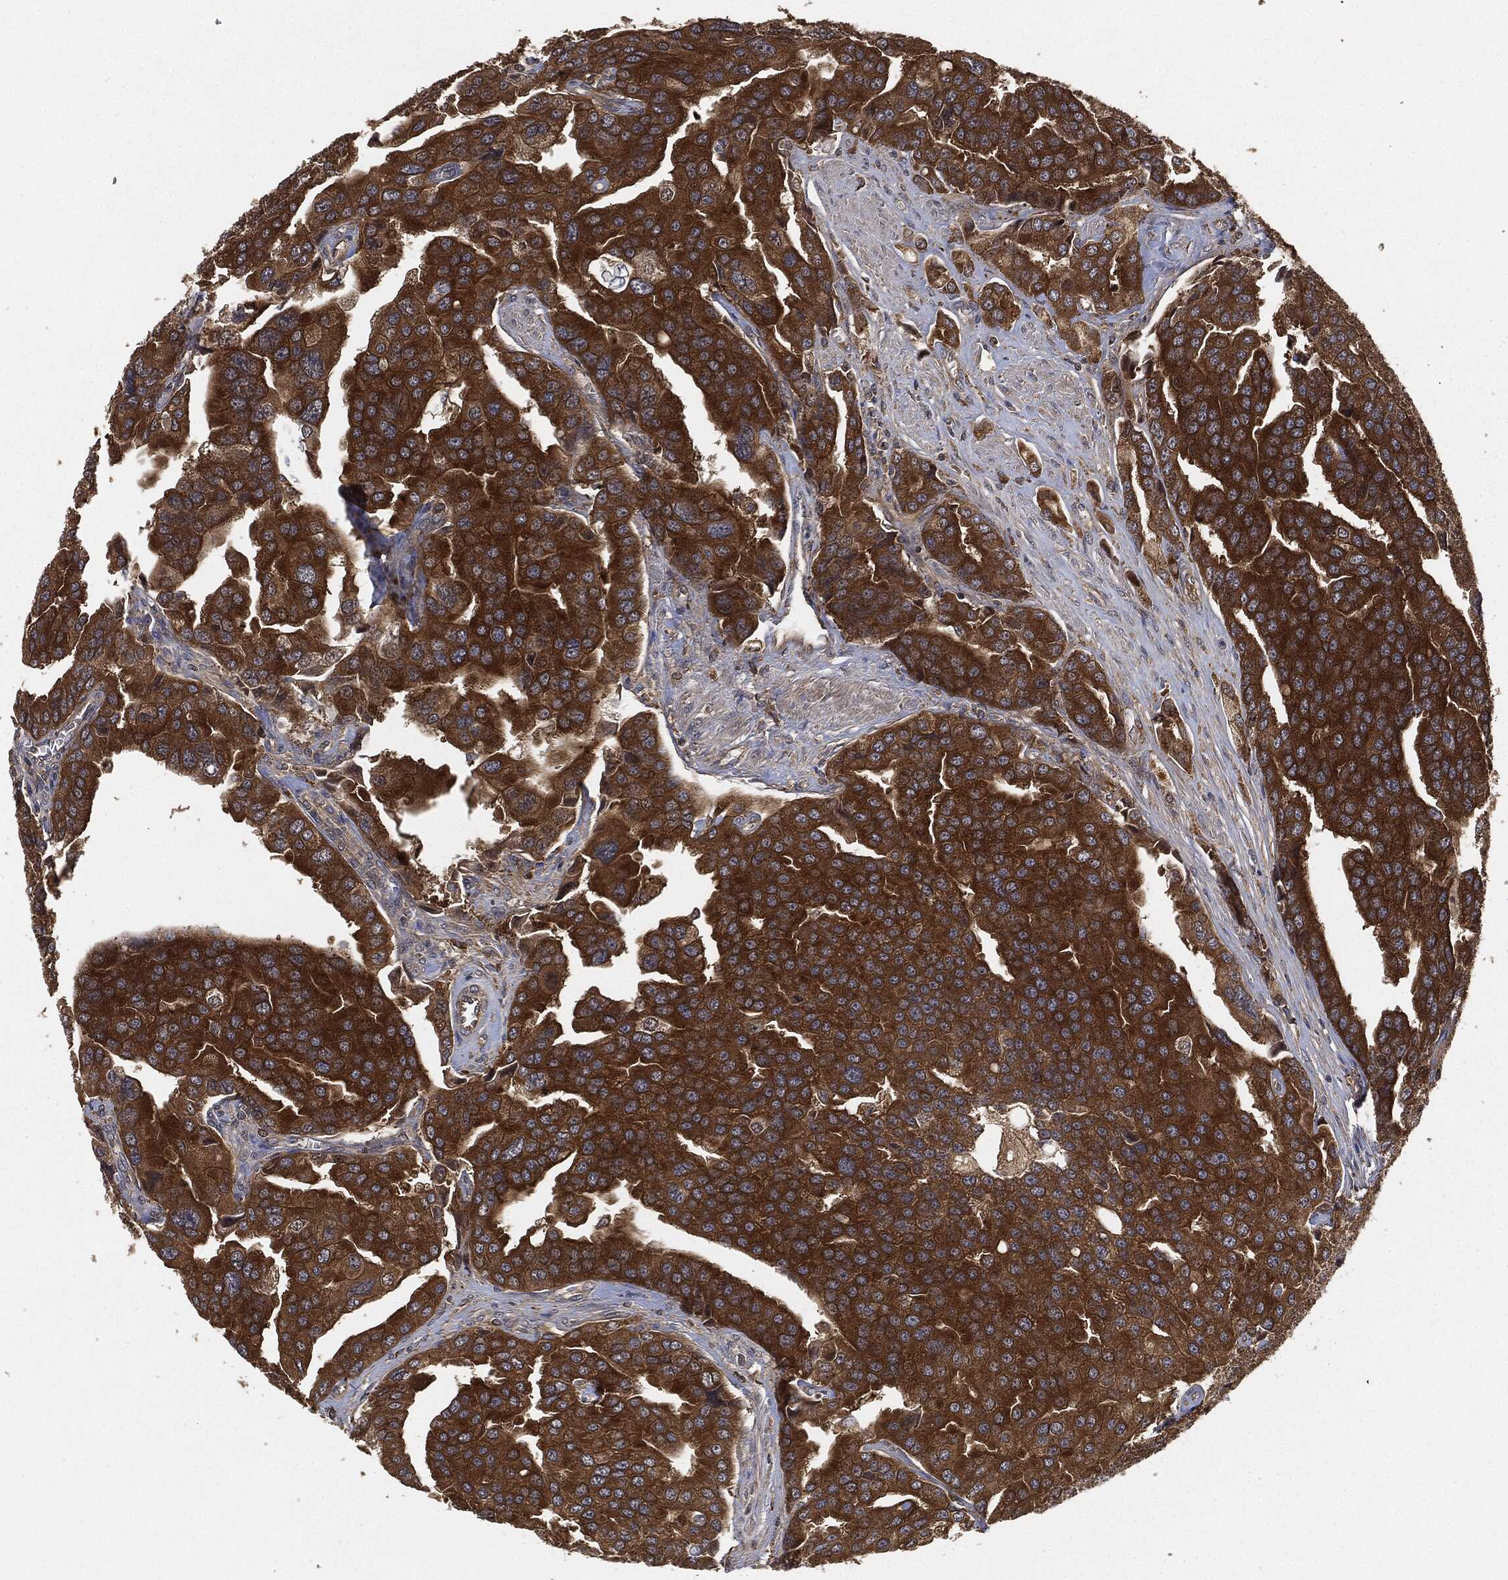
{"staining": {"intensity": "strong", "quantity": ">75%", "location": "cytoplasmic/membranous"}, "tissue": "prostate cancer", "cell_type": "Tumor cells", "image_type": "cancer", "snomed": [{"axis": "morphology", "description": "Adenocarcinoma, NOS"}, {"axis": "topography", "description": "Prostate and seminal vesicle, NOS"}, {"axis": "topography", "description": "Prostate"}], "caption": "Adenocarcinoma (prostate) tissue demonstrates strong cytoplasmic/membranous expression in approximately >75% of tumor cells, visualized by immunohistochemistry.", "gene": "BRAF", "patient": {"sex": "male", "age": 69}}